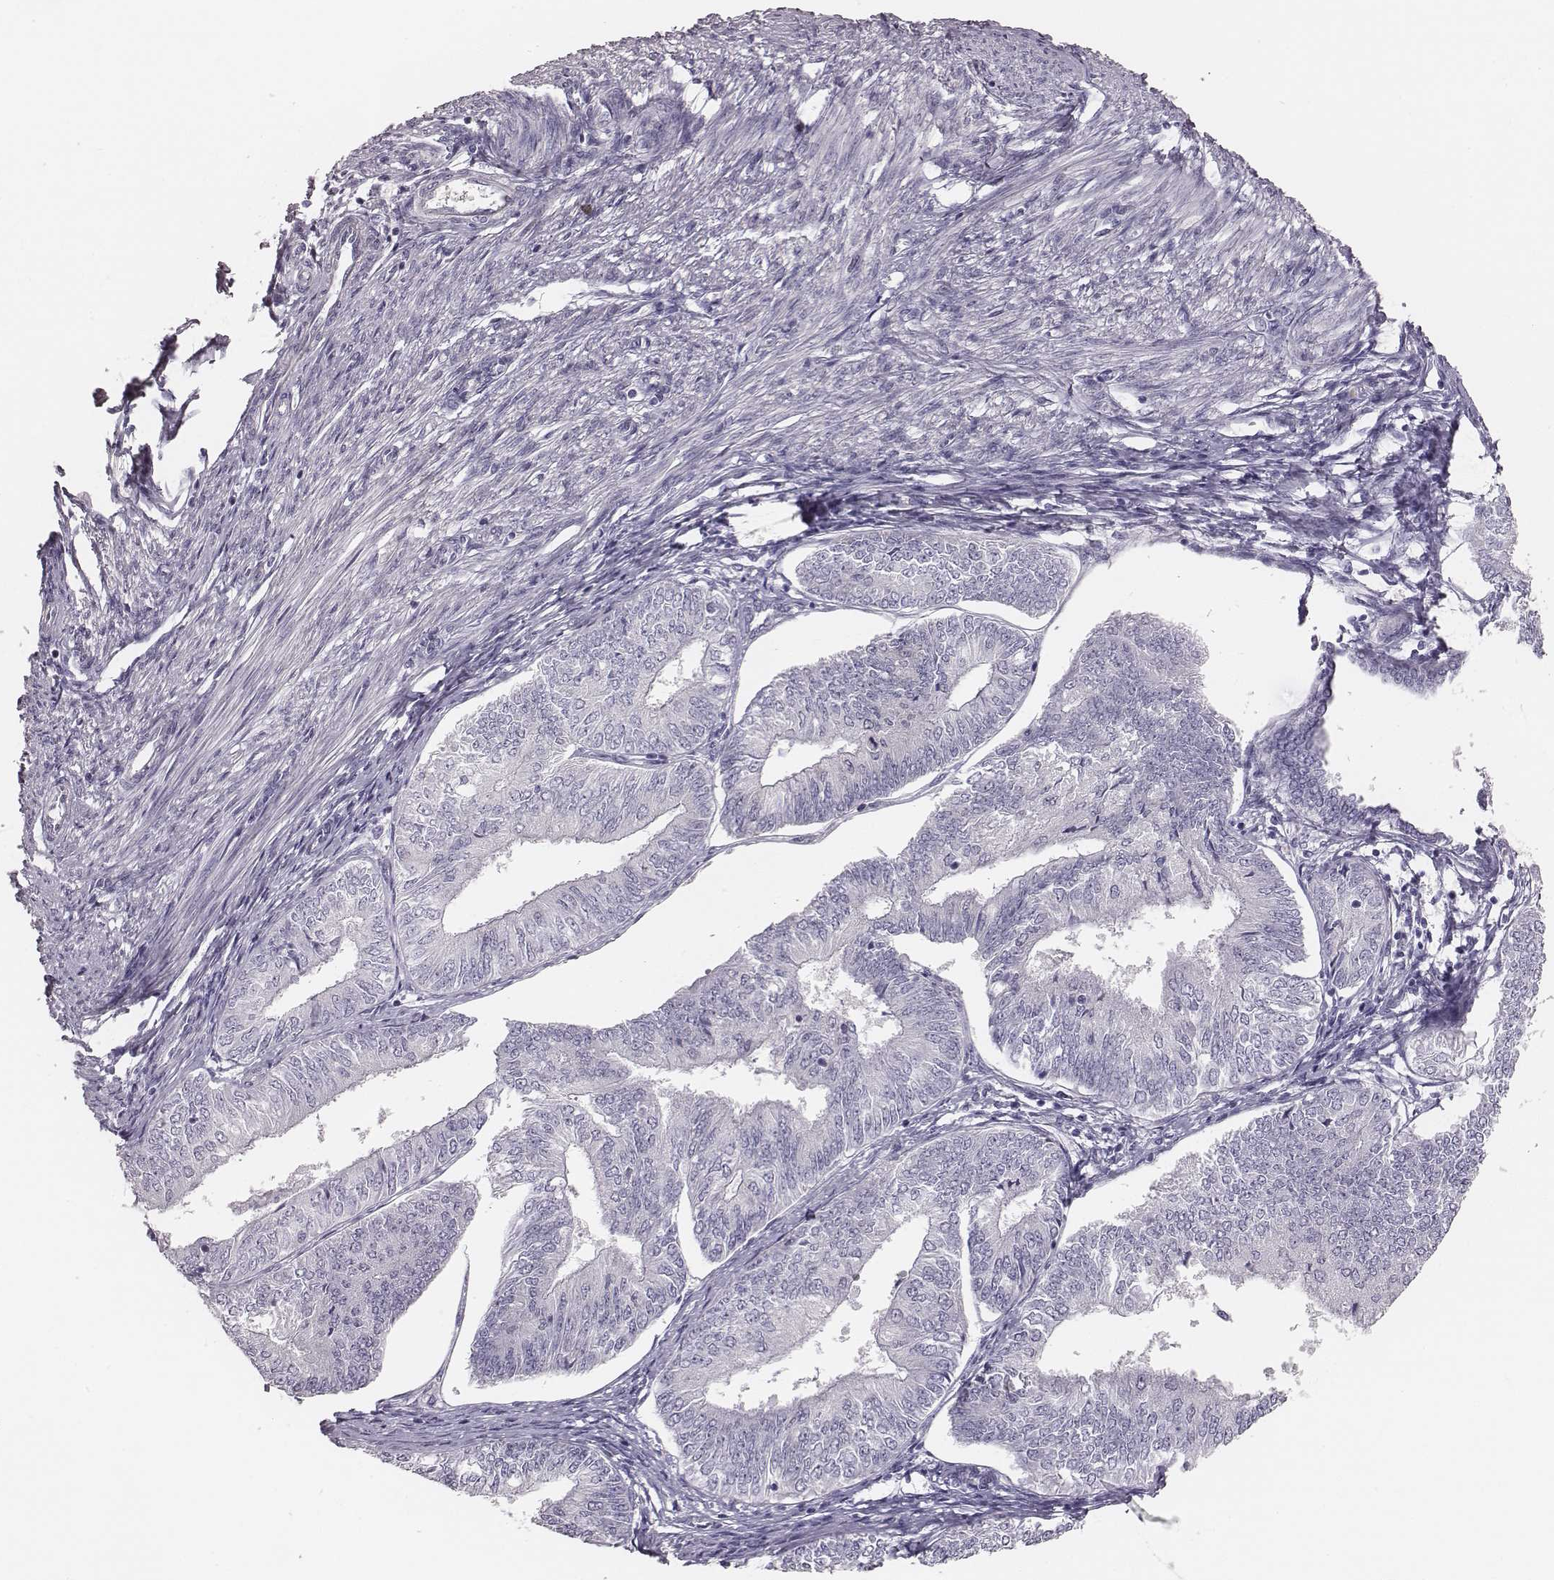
{"staining": {"intensity": "negative", "quantity": "none", "location": "none"}, "tissue": "endometrial cancer", "cell_type": "Tumor cells", "image_type": "cancer", "snomed": [{"axis": "morphology", "description": "Adenocarcinoma, NOS"}, {"axis": "topography", "description": "Endometrium"}], "caption": "Immunohistochemistry of human adenocarcinoma (endometrial) reveals no staining in tumor cells.", "gene": "PBK", "patient": {"sex": "female", "age": 58}}